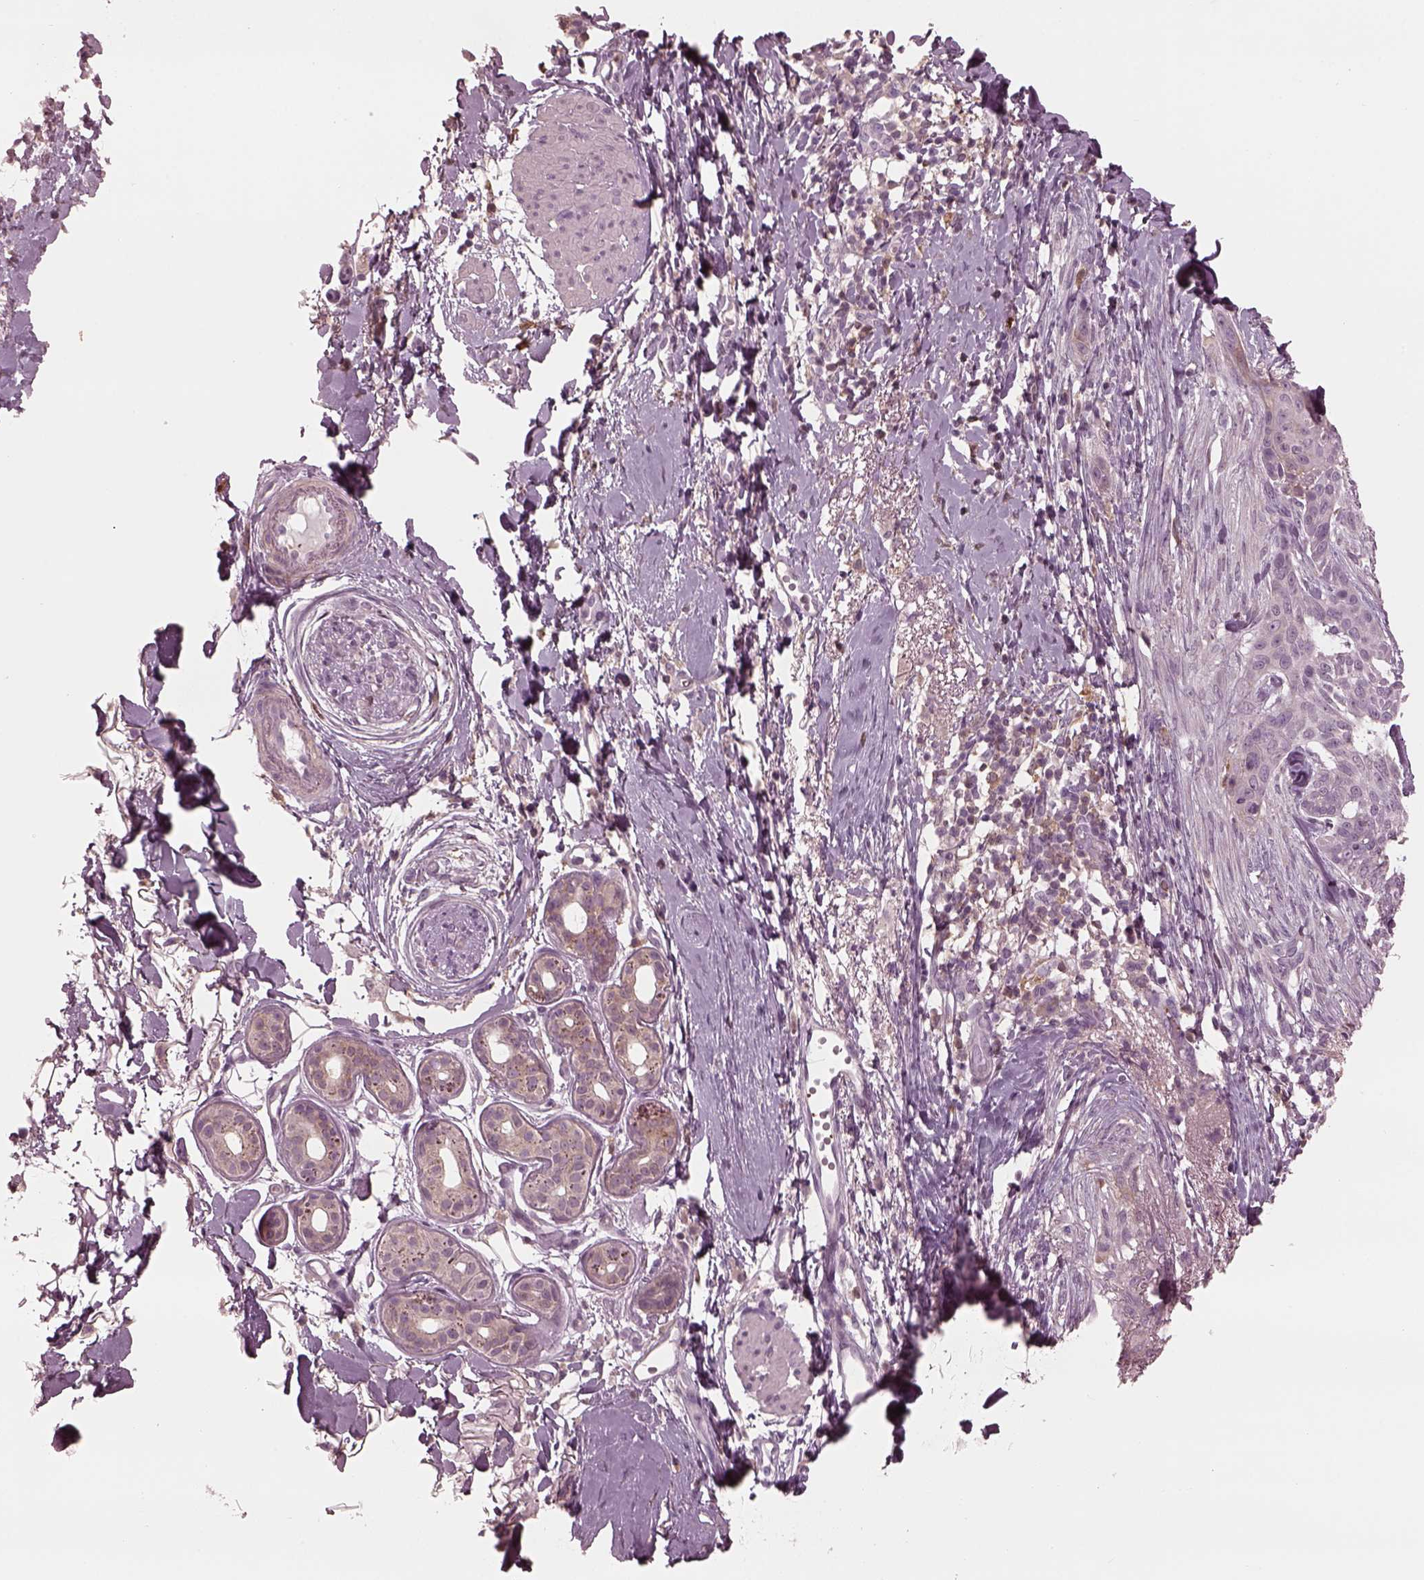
{"staining": {"intensity": "negative", "quantity": "none", "location": "none"}, "tissue": "skin cancer", "cell_type": "Tumor cells", "image_type": "cancer", "snomed": [{"axis": "morphology", "description": "Normal tissue, NOS"}, {"axis": "morphology", "description": "Basal cell carcinoma"}, {"axis": "topography", "description": "Skin"}], "caption": "Tumor cells show no significant protein expression in skin basal cell carcinoma.", "gene": "PSTPIP2", "patient": {"sex": "male", "age": 84}}